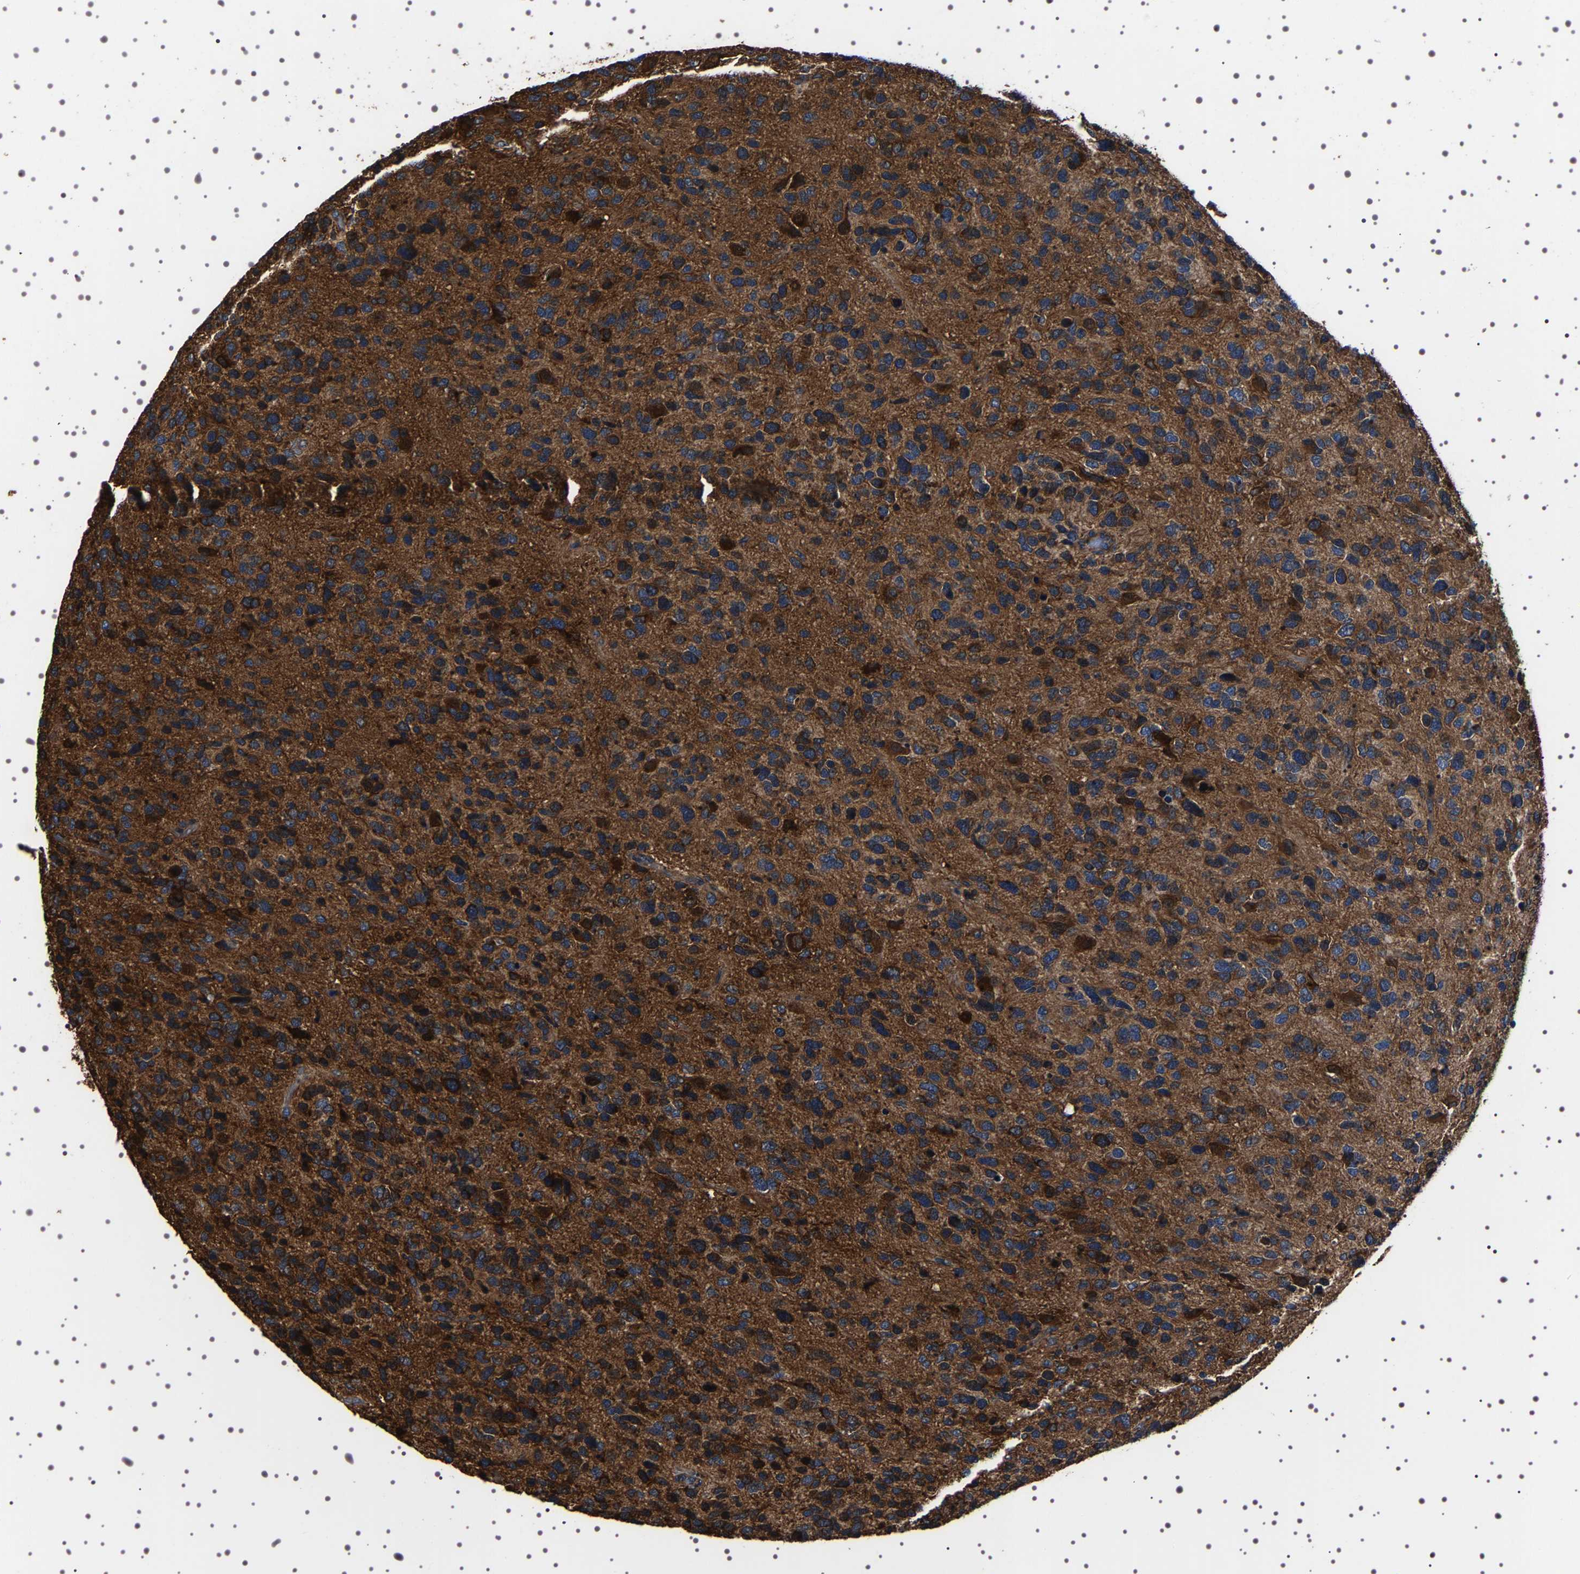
{"staining": {"intensity": "moderate", "quantity": ">75%", "location": "cytoplasmic/membranous"}, "tissue": "glioma", "cell_type": "Tumor cells", "image_type": "cancer", "snomed": [{"axis": "morphology", "description": "Glioma, malignant, High grade"}, {"axis": "topography", "description": "Brain"}], "caption": "Immunohistochemistry (IHC) micrograph of human glioma stained for a protein (brown), which exhibits medium levels of moderate cytoplasmic/membranous staining in approximately >75% of tumor cells.", "gene": "WDR1", "patient": {"sex": "female", "age": 58}}